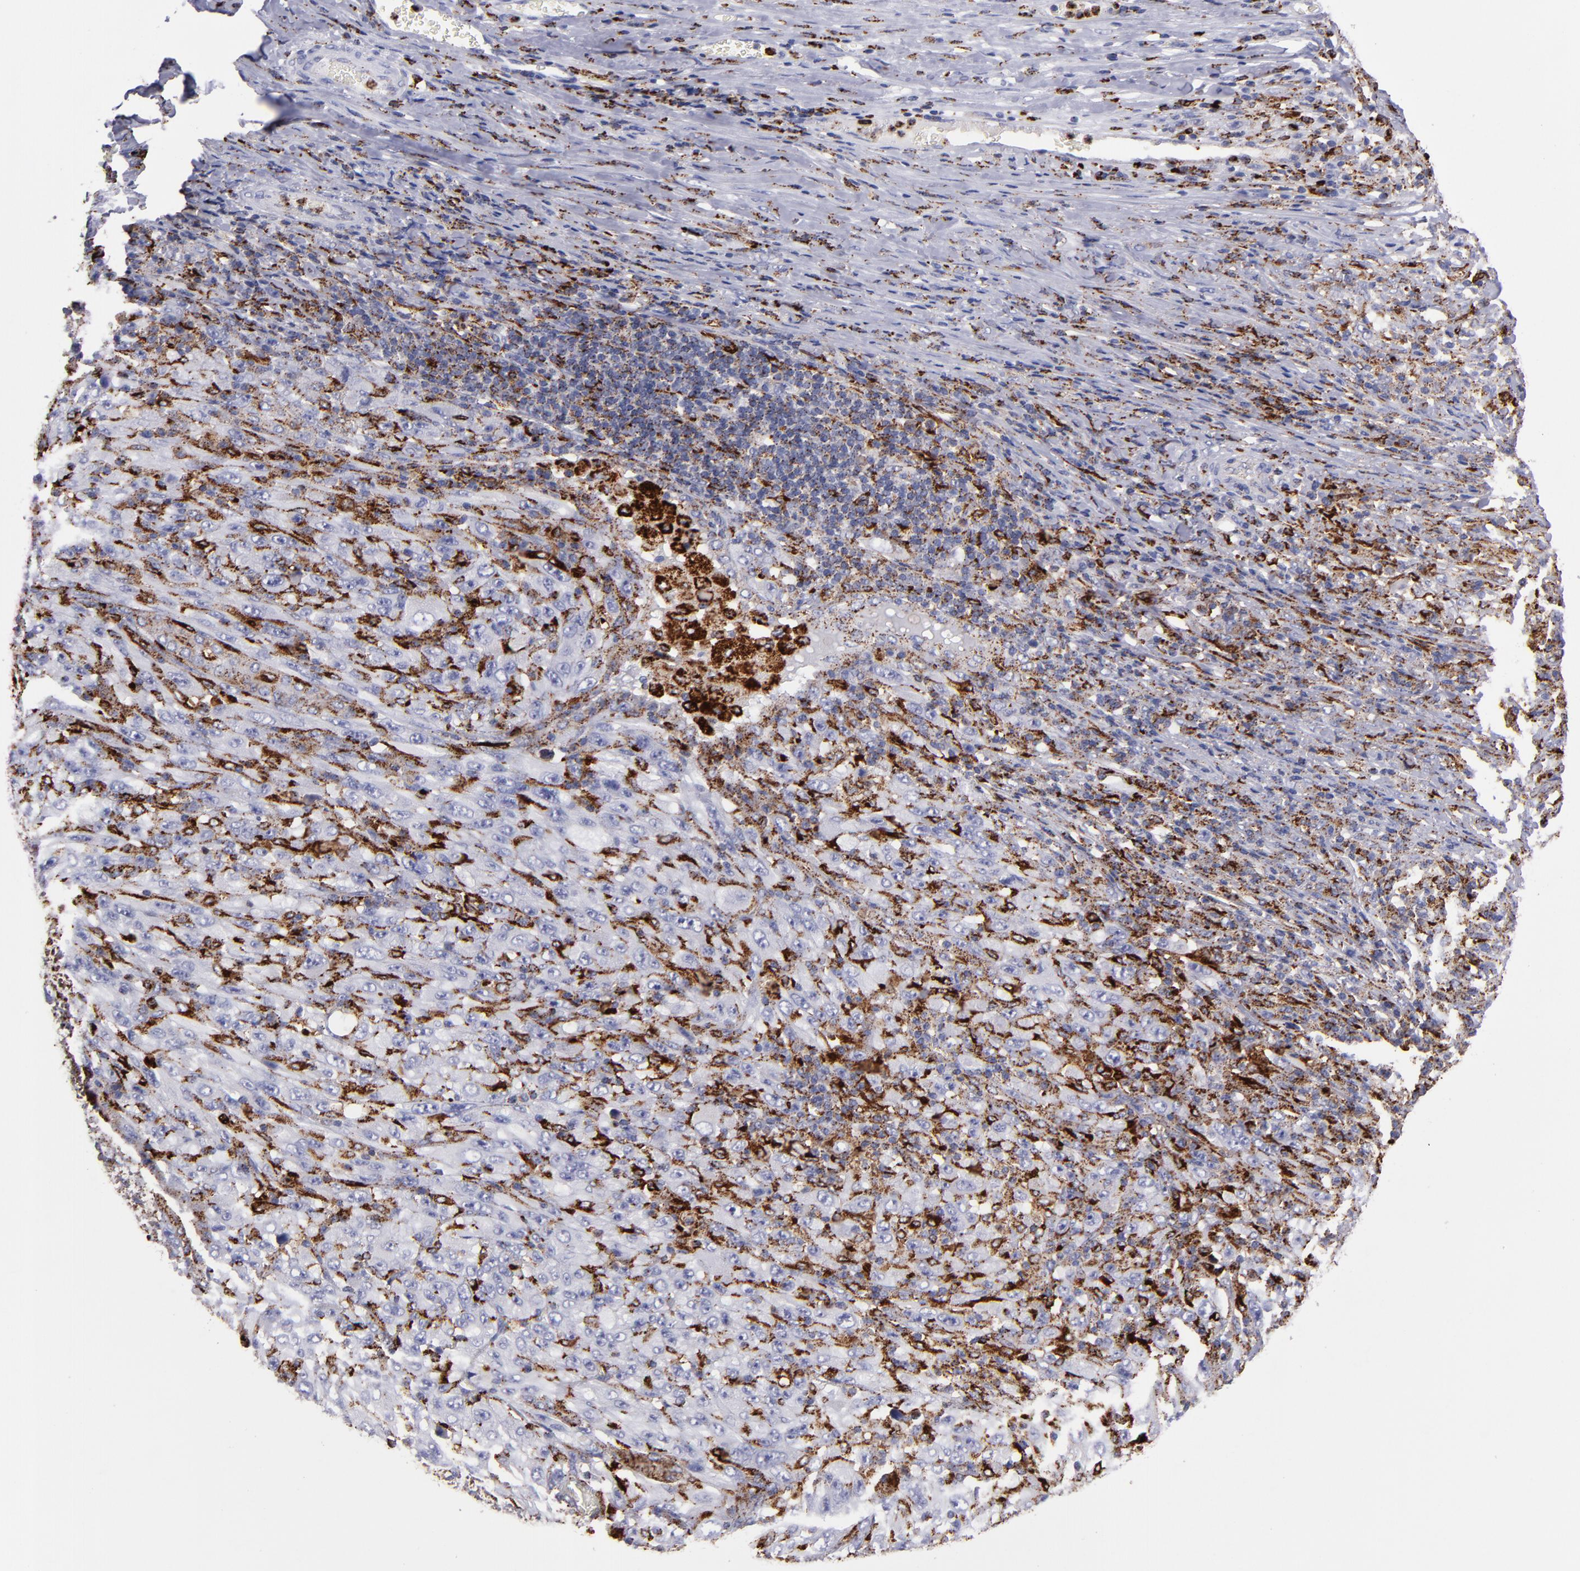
{"staining": {"intensity": "weak", "quantity": "<25%", "location": "cytoplasmic/membranous"}, "tissue": "melanoma", "cell_type": "Tumor cells", "image_type": "cancer", "snomed": [{"axis": "morphology", "description": "Malignant melanoma, Metastatic site"}, {"axis": "topography", "description": "Skin"}], "caption": "Malignant melanoma (metastatic site) stained for a protein using immunohistochemistry demonstrates no staining tumor cells.", "gene": "CTSS", "patient": {"sex": "female", "age": 56}}